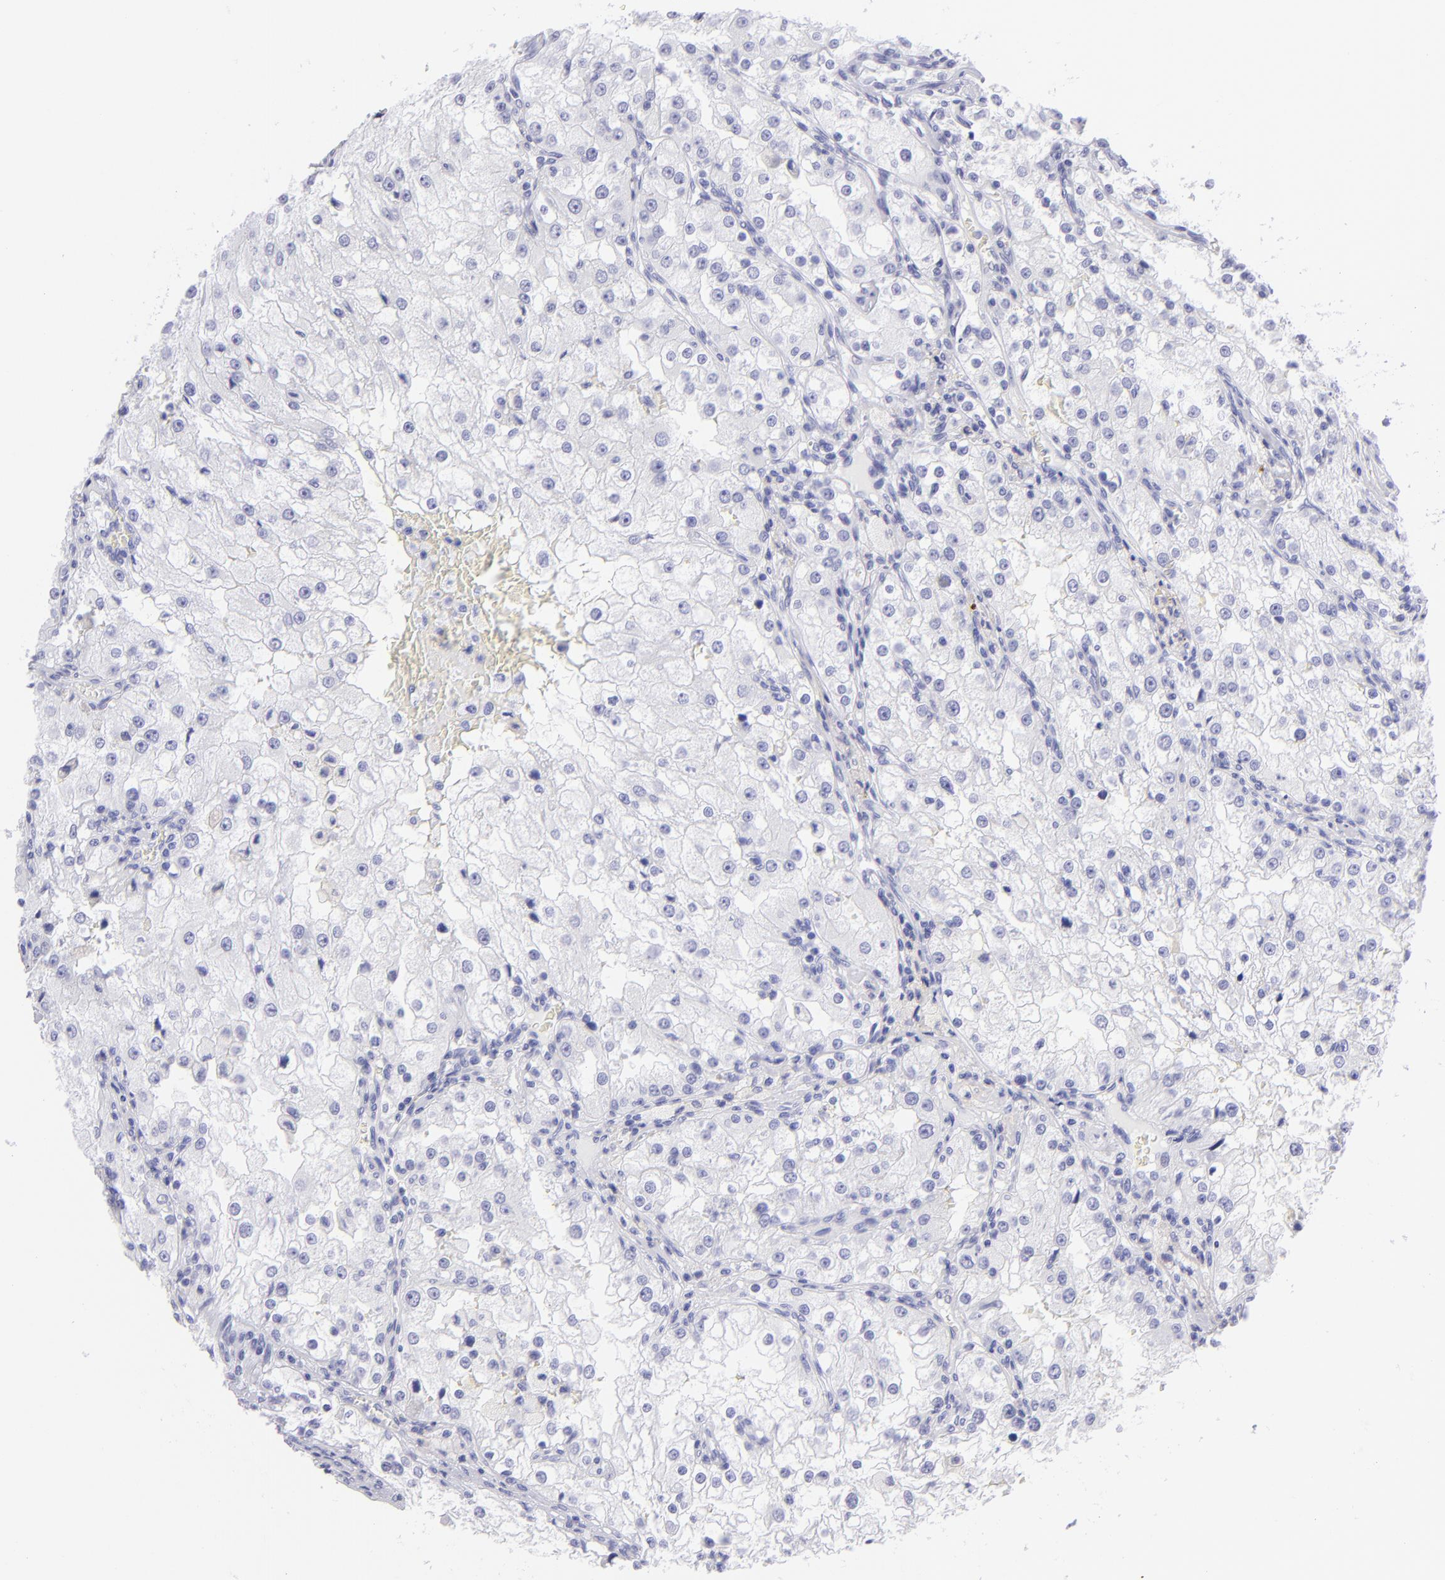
{"staining": {"intensity": "negative", "quantity": "none", "location": "none"}, "tissue": "renal cancer", "cell_type": "Tumor cells", "image_type": "cancer", "snomed": [{"axis": "morphology", "description": "Adenocarcinoma, NOS"}, {"axis": "topography", "description": "Kidney"}], "caption": "A histopathology image of renal cancer (adenocarcinoma) stained for a protein exhibits no brown staining in tumor cells. The staining was performed using DAB to visualize the protein expression in brown, while the nuclei were stained in blue with hematoxylin (Magnification: 20x).", "gene": "SLC1A3", "patient": {"sex": "female", "age": 74}}